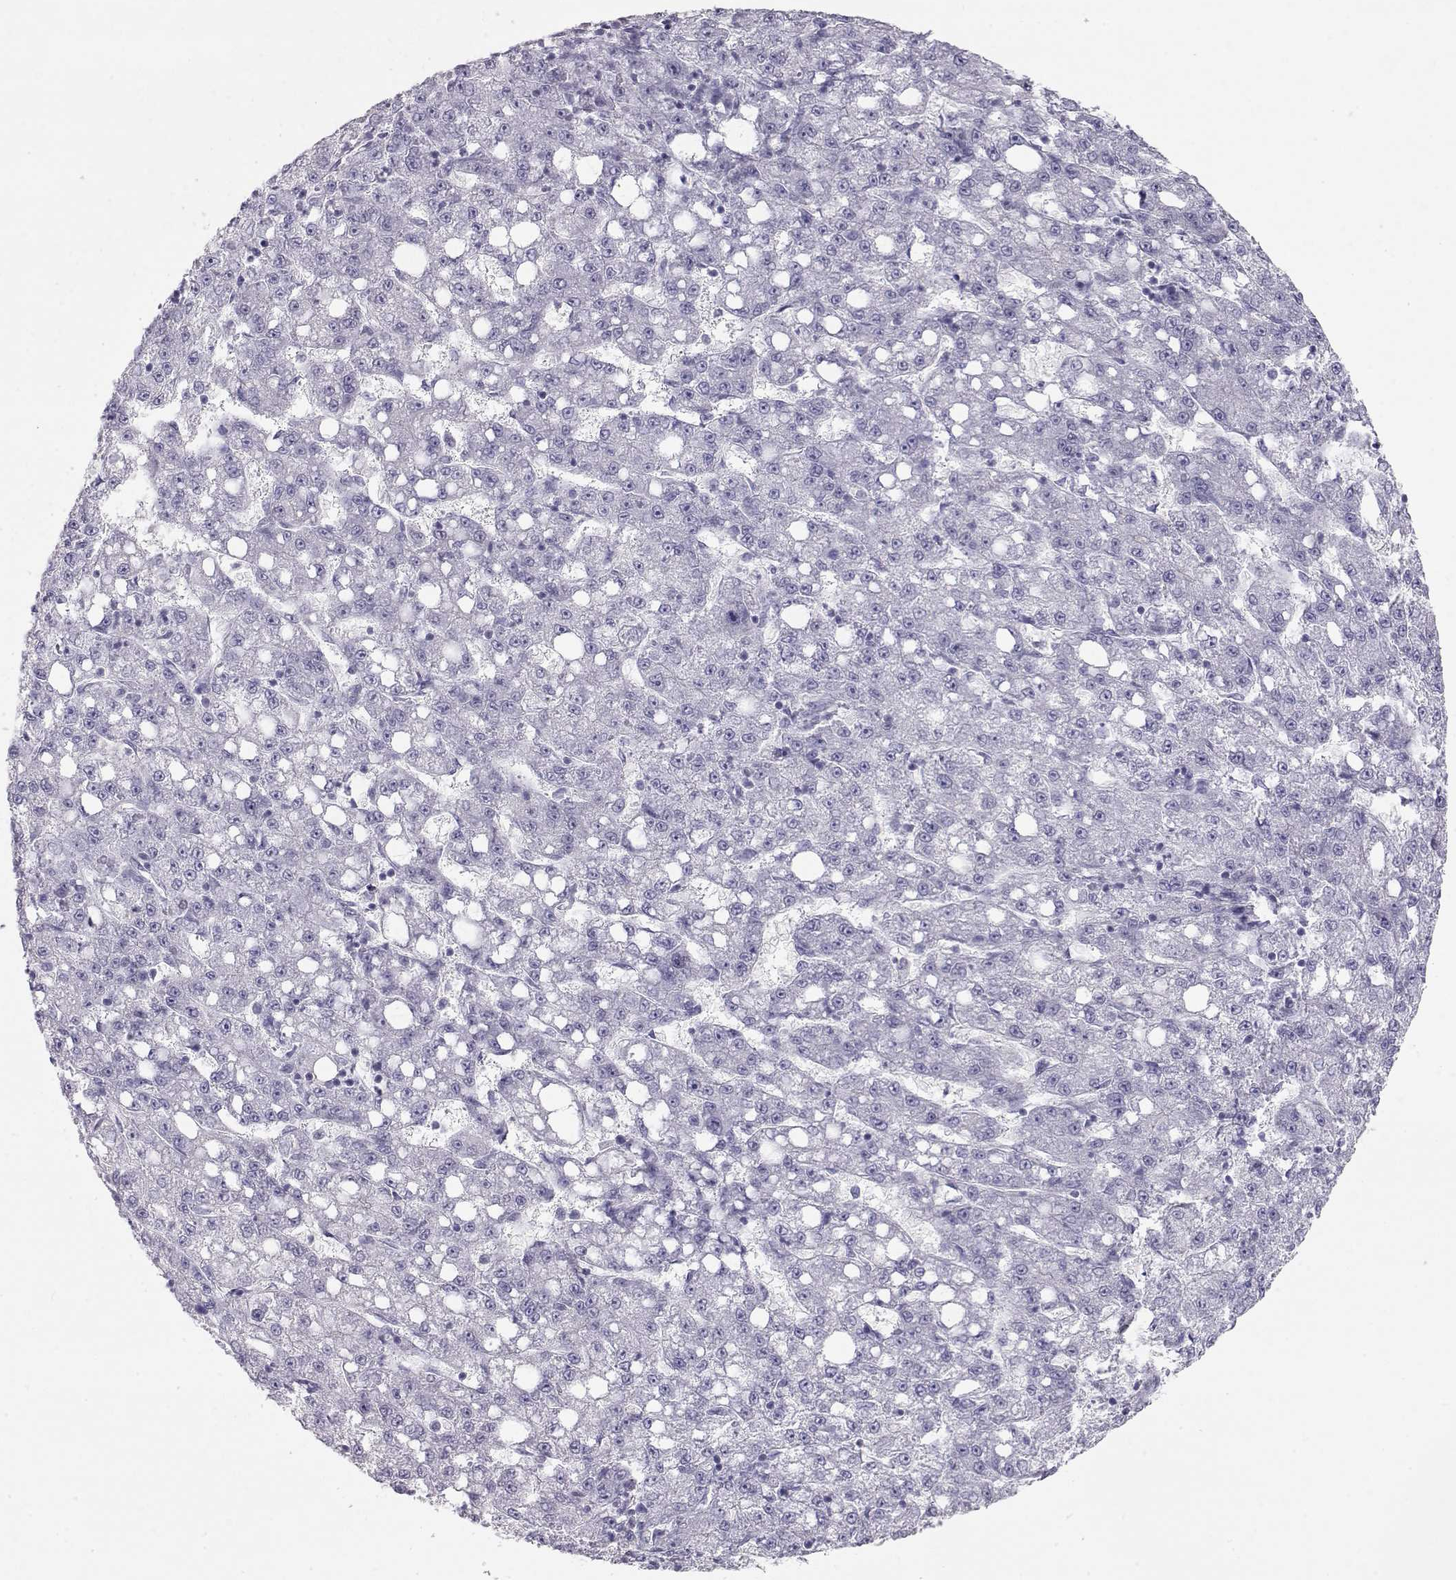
{"staining": {"intensity": "negative", "quantity": "none", "location": "none"}, "tissue": "liver cancer", "cell_type": "Tumor cells", "image_type": "cancer", "snomed": [{"axis": "morphology", "description": "Carcinoma, Hepatocellular, NOS"}, {"axis": "topography", "description": "Liver"}], "caption": "Tumor cells show no significant protein staining in liver hepatocellular carcinoma.", "gene": "SLITRK3", "patient": {"sex": "female", "age": 65}}